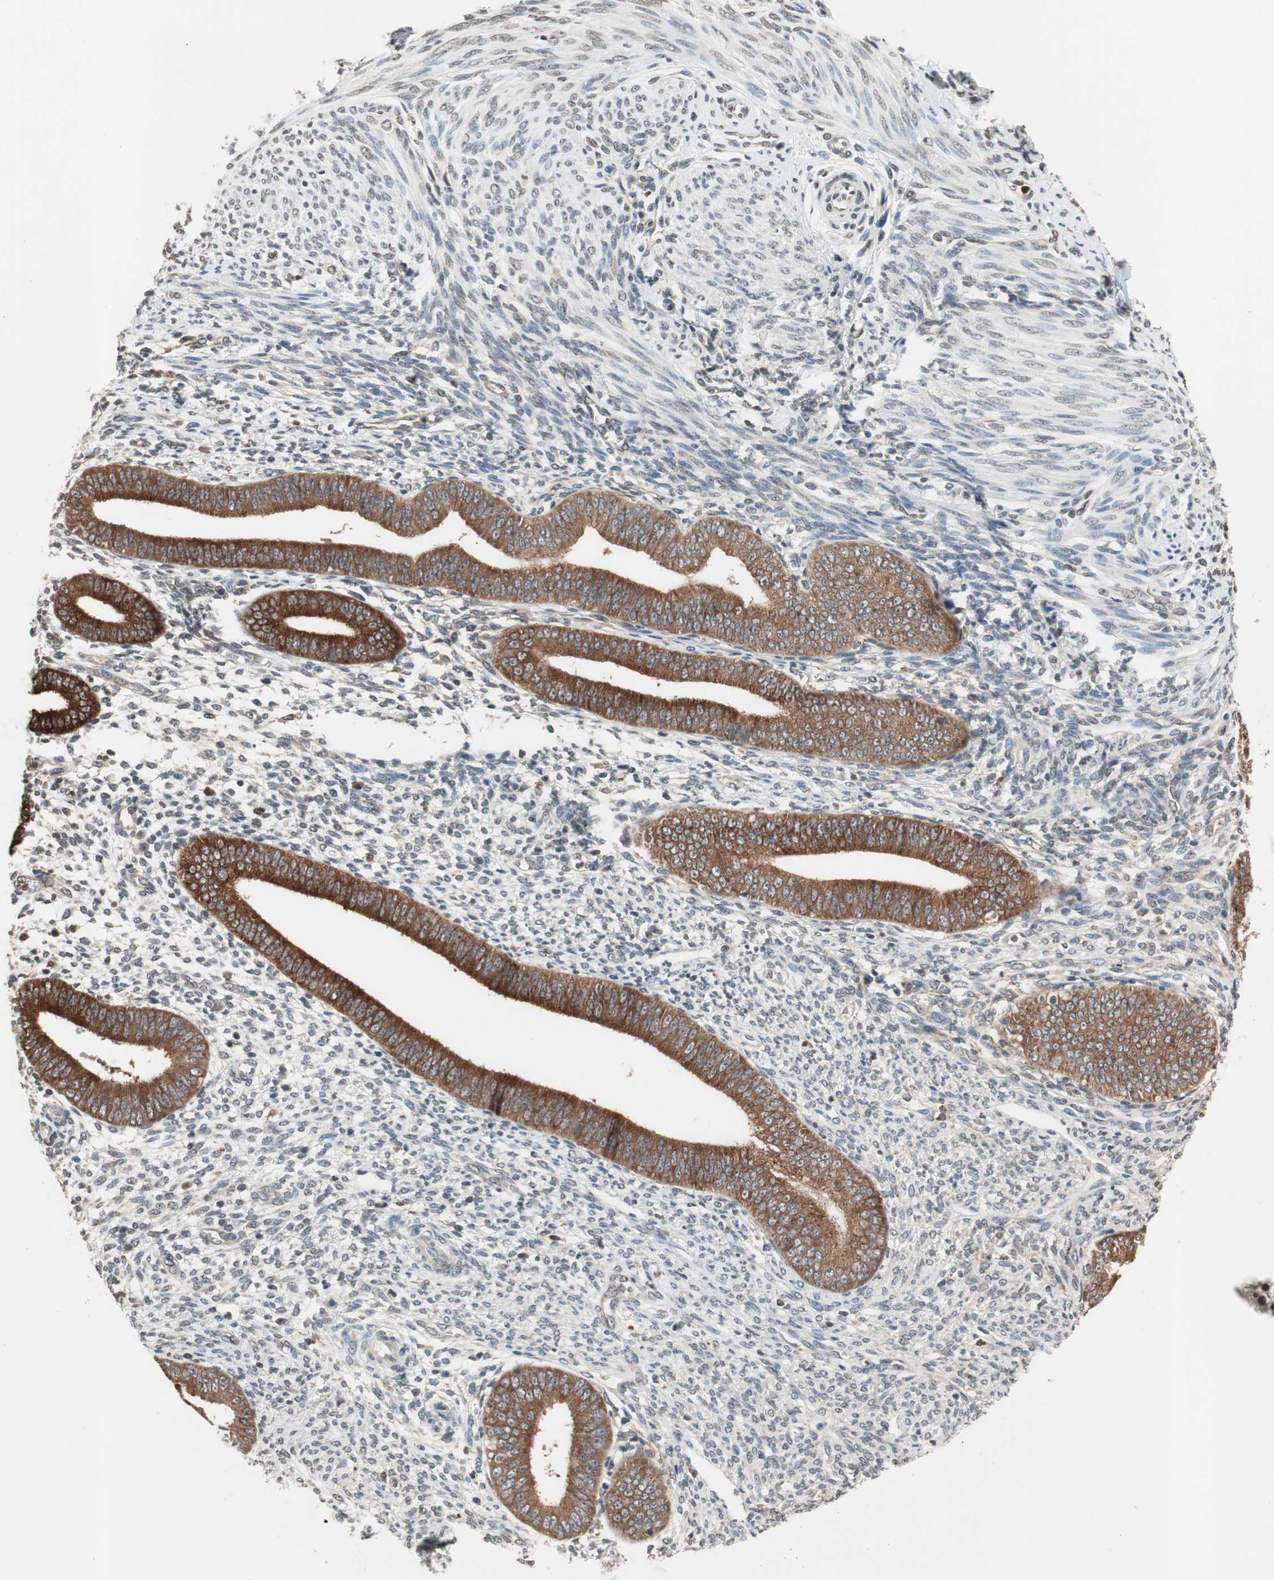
{"staining": {"intensity": "negative", "quantity": "none", "location": "none"}, "tissue": "endometrium", "cell_type": "Cells in endometrial stroma", "image_type": "normal", "snomed": [{"axis": "morphology", "description": "Normal tissue, NOS"}, {"axis": "topography", "description": "Endometrium"}], "caption": "The histopathology image exhibits no significant expression in cells in endometrial stroma of endometrium.", "gene": "GCLC", "patient": {"sex": "female", "age": 35}}